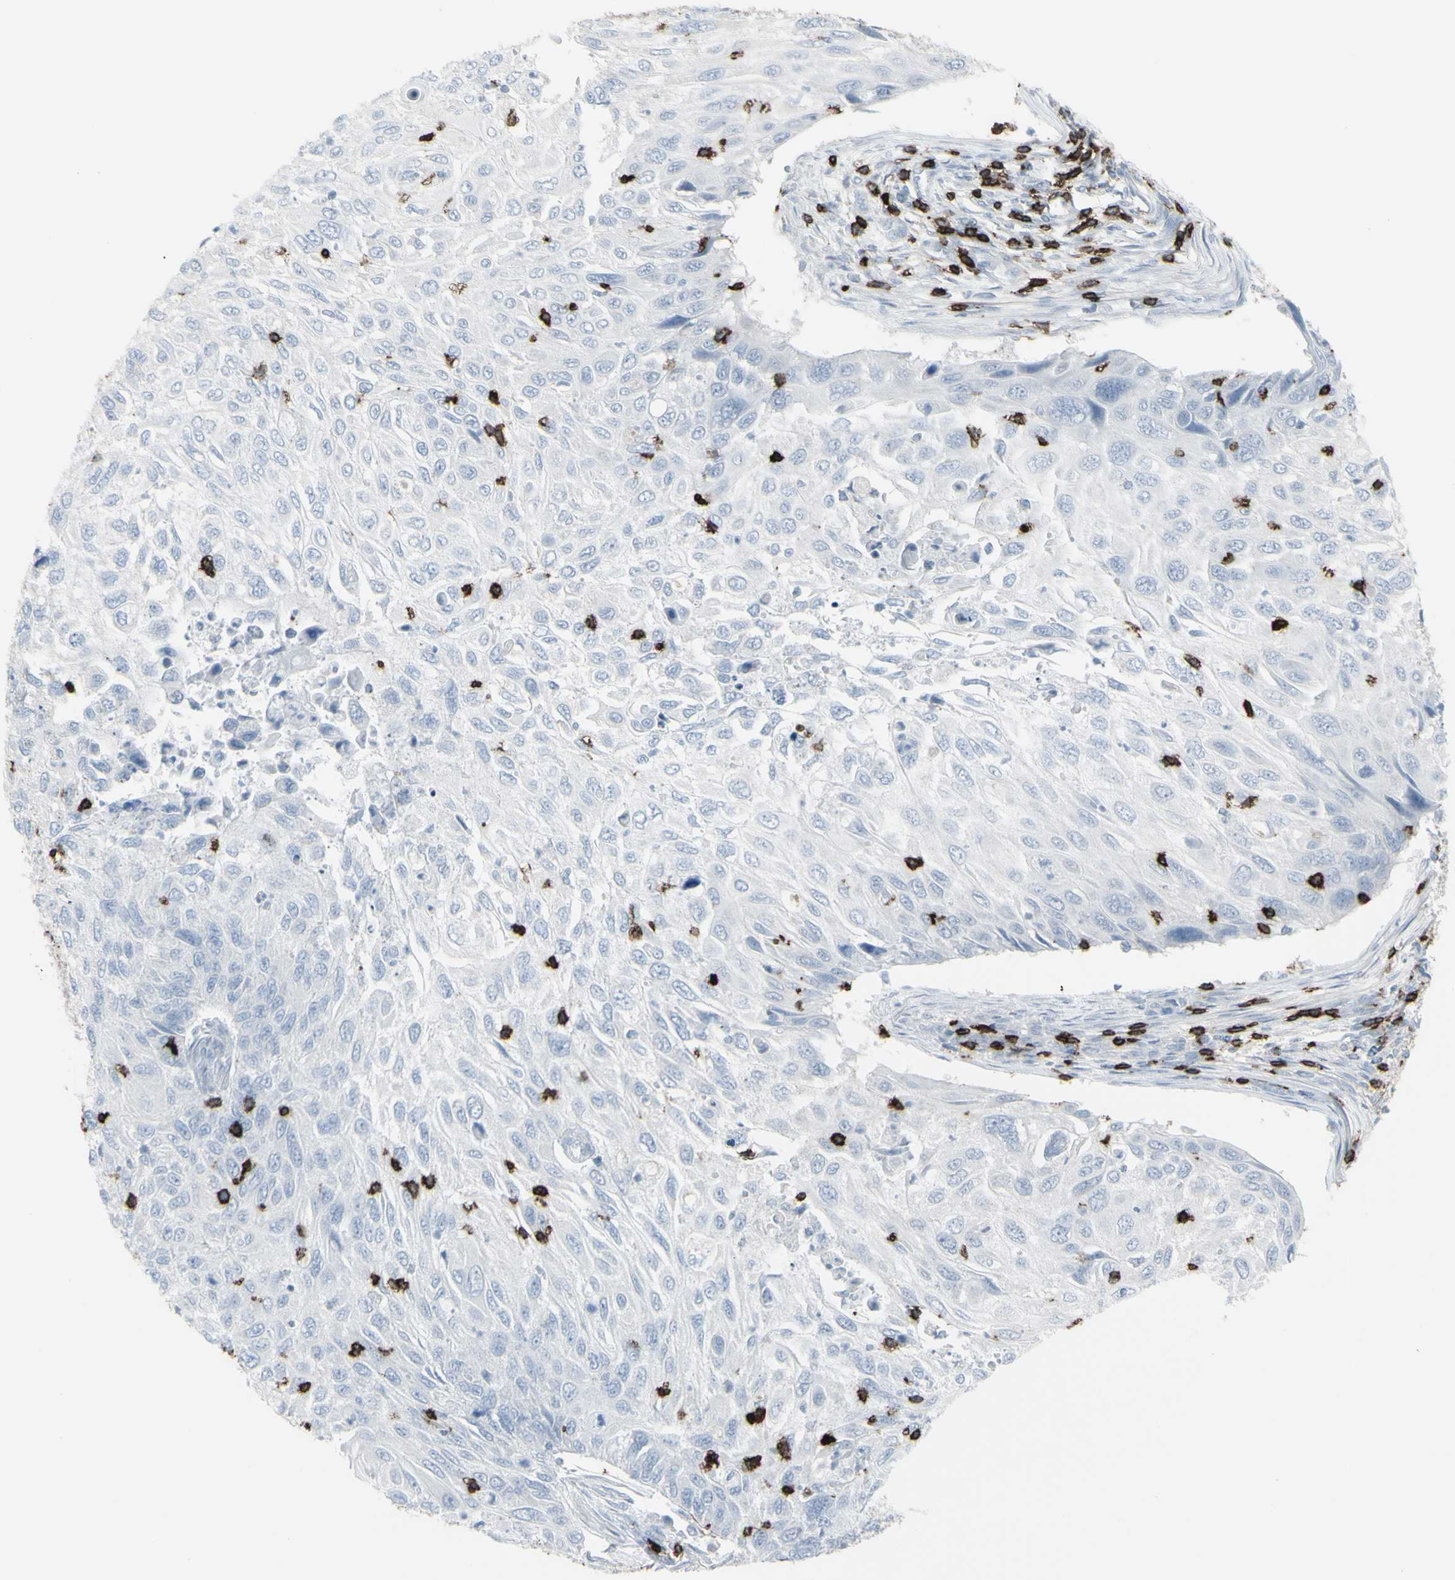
{"staining": {"intensity": "negative", "quantity": "none", "location": "none"}, "tissue": "cervical cancer", "cell_type": "Tumor cells", "image_type": "cancer", "snomed": [{"axis": "morphology", "description": "Squamous cell carcinoma, NOS"}, {"axis": "topography", "description": "Cervix"}], "caption": "This is a image of immunohistochemistry (IHC) staining of cervical squamous cell carcinoma, which shows no staining in tumor cells. Nuclei are stained in blue.", "gene": "CD247", "patient": {"sex": "female", "age": 70}}